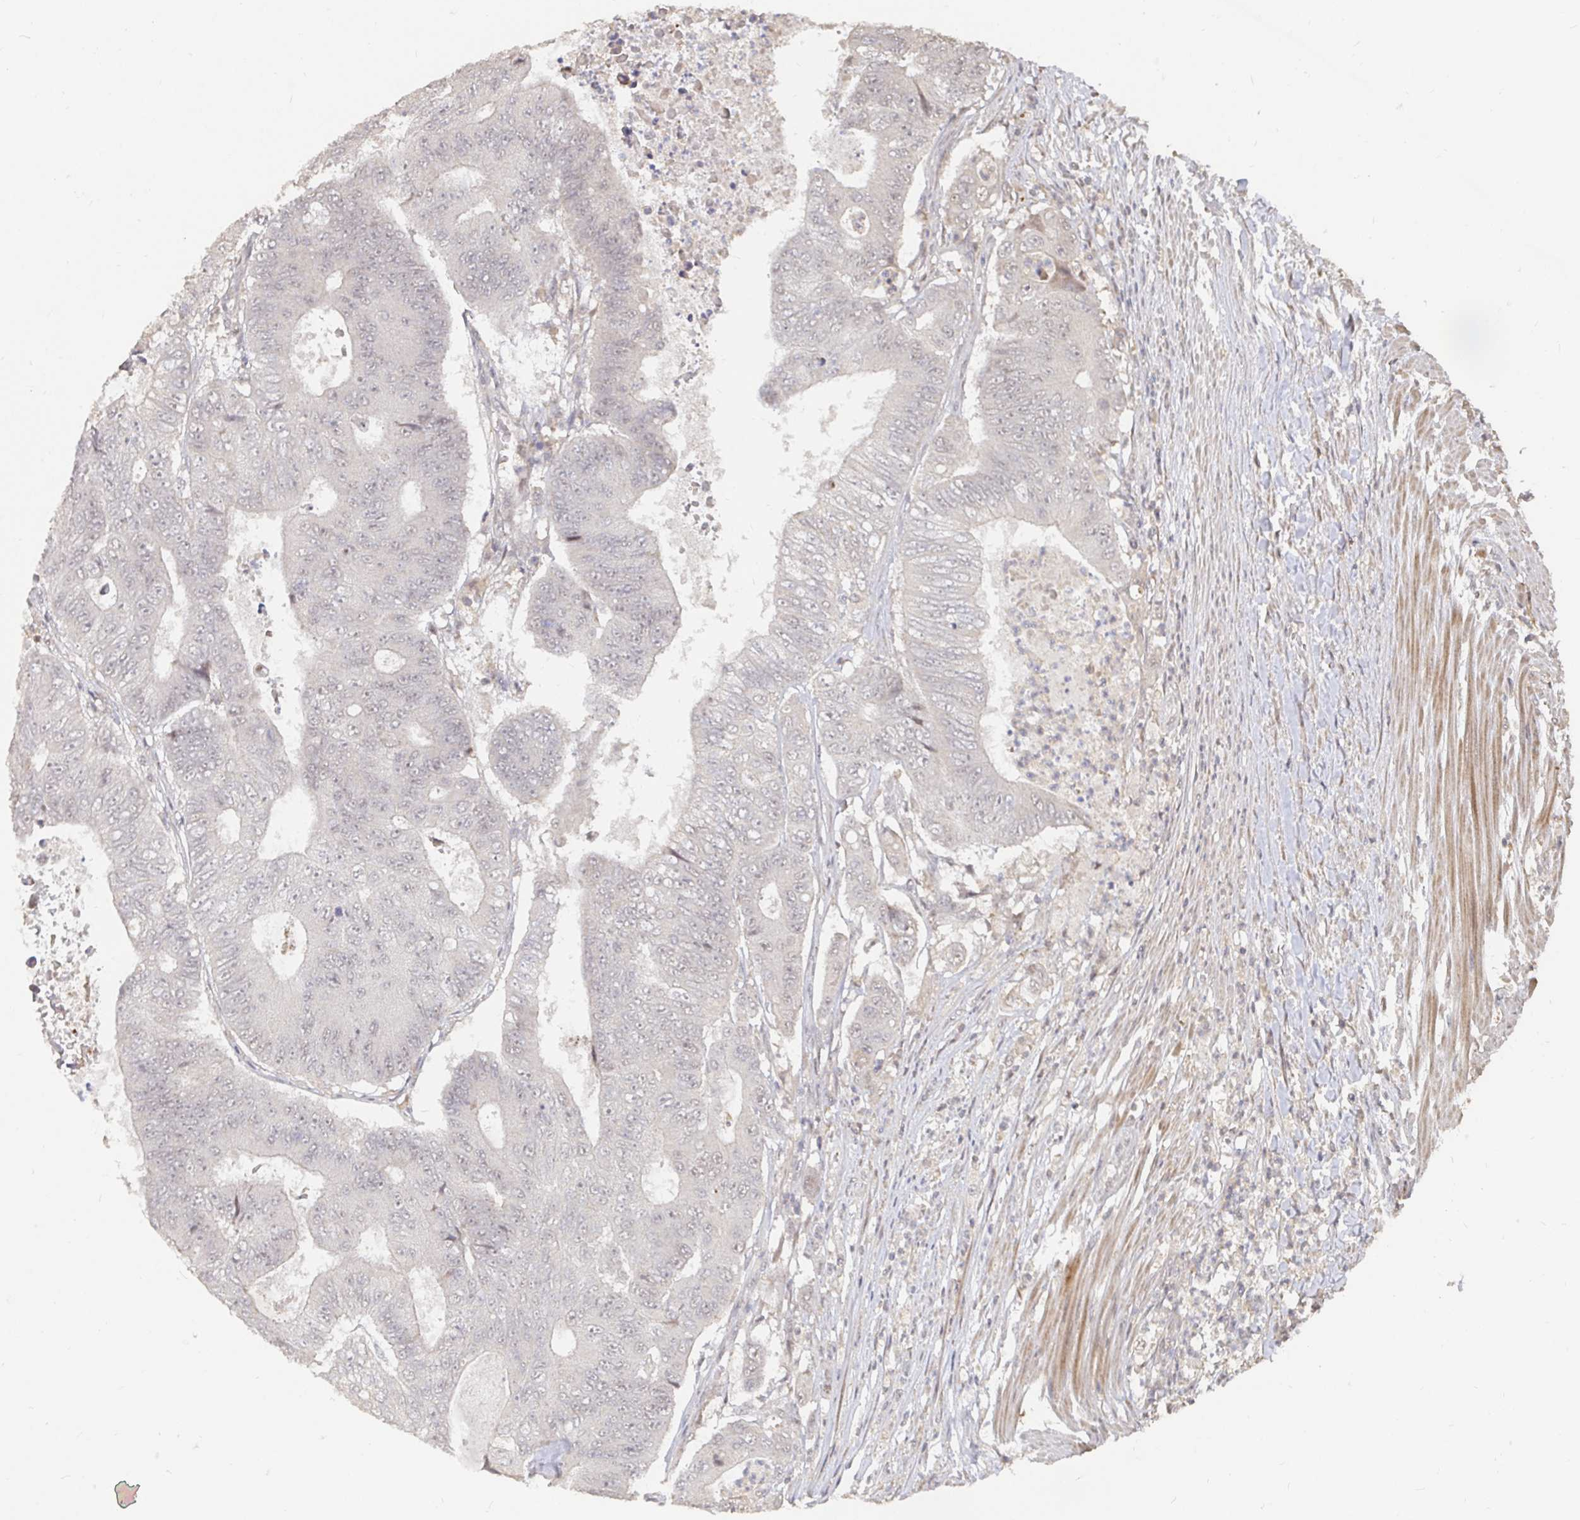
{"staining": {"intensity": "negative", "quantity": "none", "location": "none"}, "tissue": "colorectal cancer", "cell_type": "Tumor cells", "image_type": "cancer", "snomed": [{"axis": "morphology", "description": "Adenocarcinoma, NOS"}, {"axis": "topography", "description": "Colon"}], "caption": "An immunohistochemistry (IHC) image of colorectal cancer is shown. There is no staining in tumor cells of colorectal cancer.", "gene": "LRP5", "patient": {"sex": "female", "age": 48}}